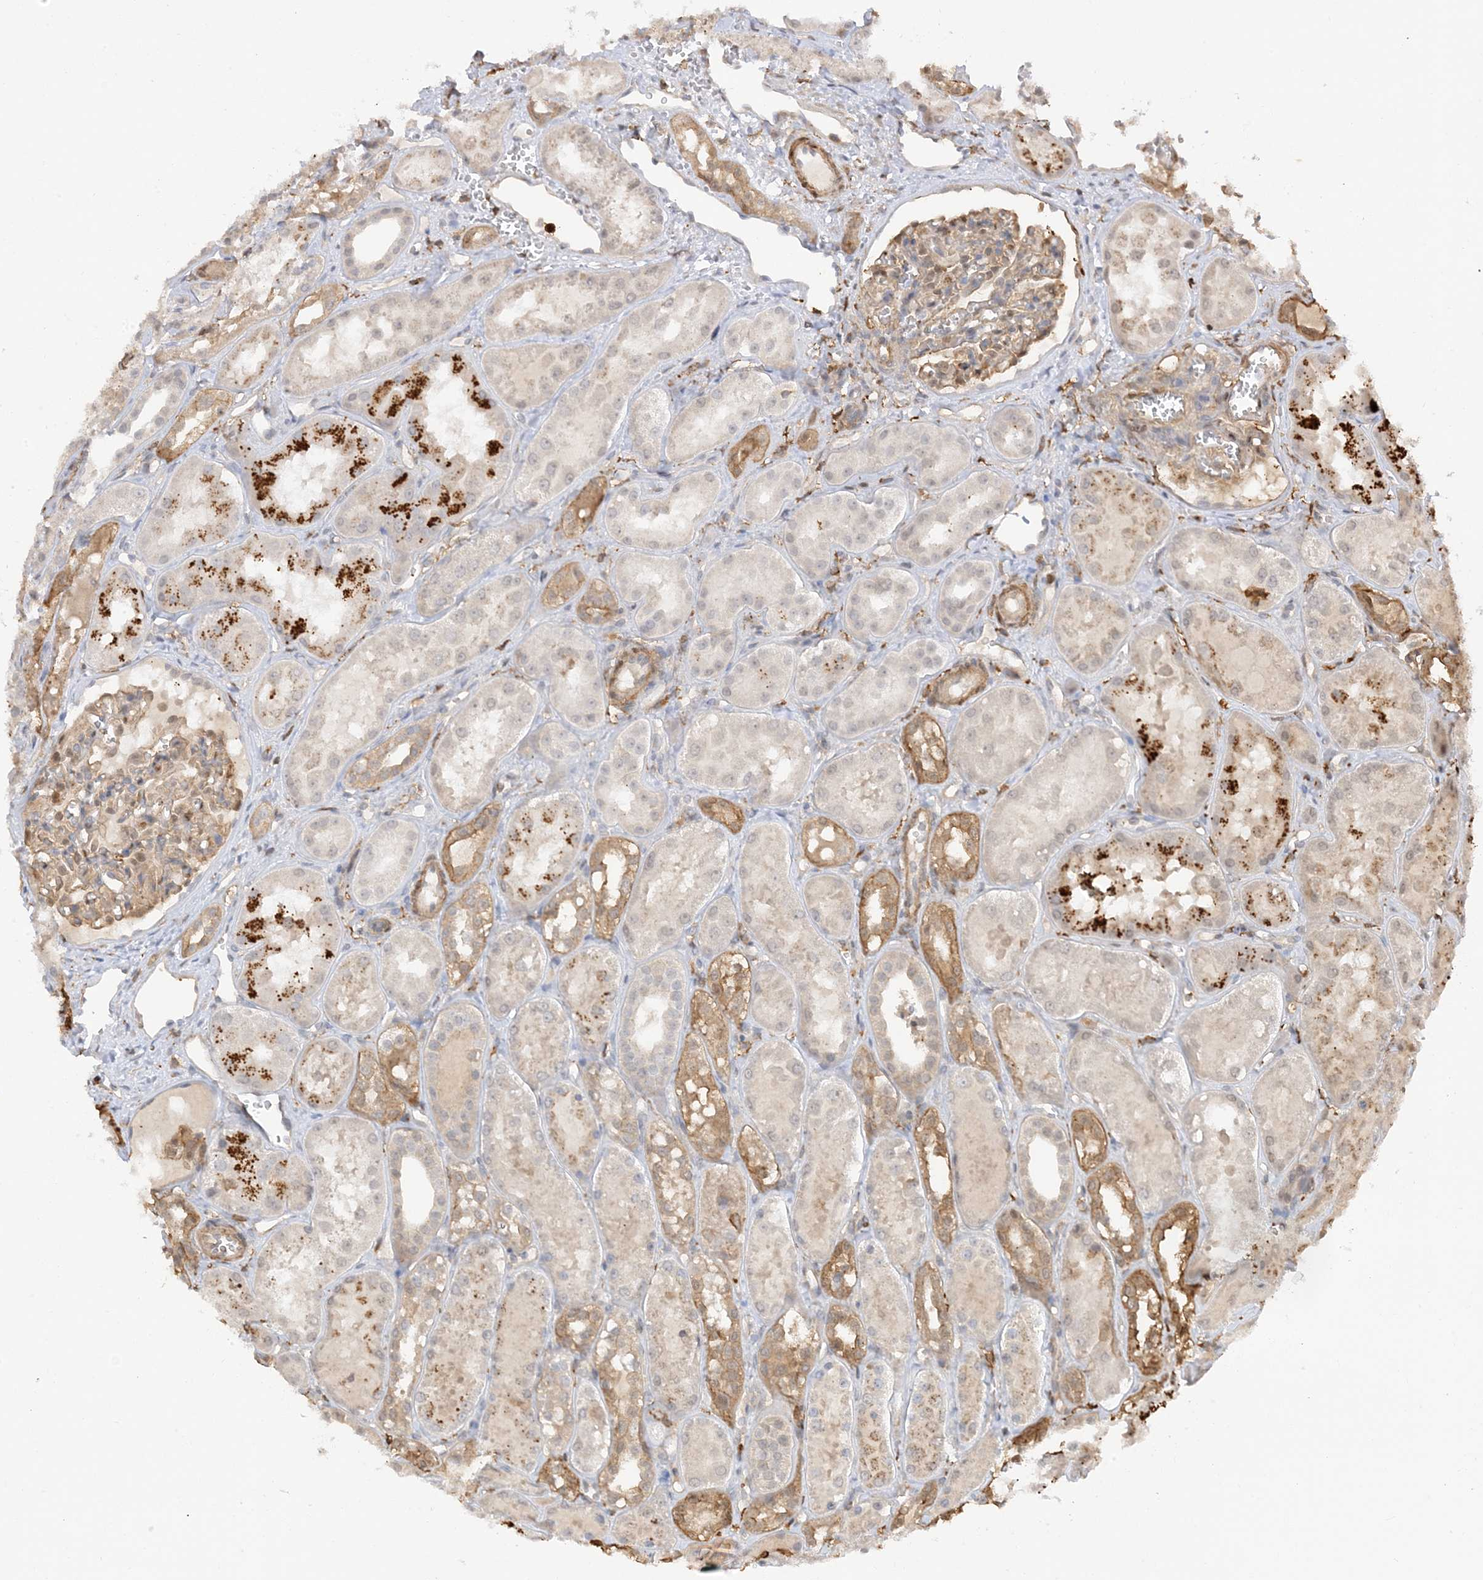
{"staining": {"intensity": "moderate", "quantity": ">75%", "location": "cytoplasmic/membranous"}, "tissue": "kidney", "cell_type": "Cells in glomeruli", "image_type": "normal", "snomed": [{"axis": "morphology", "description": "Normal tissue, NOS"}, {"axis": "topography", "description": "Kidney"}], "caption": "Cells in glomeruli demonstrate moderate cytoplasmic/membranous staining in about >75% of cells in unremarkable kidney.", "gene": "PHACTR2", "patient": {"sex": "male", "age": 16}}